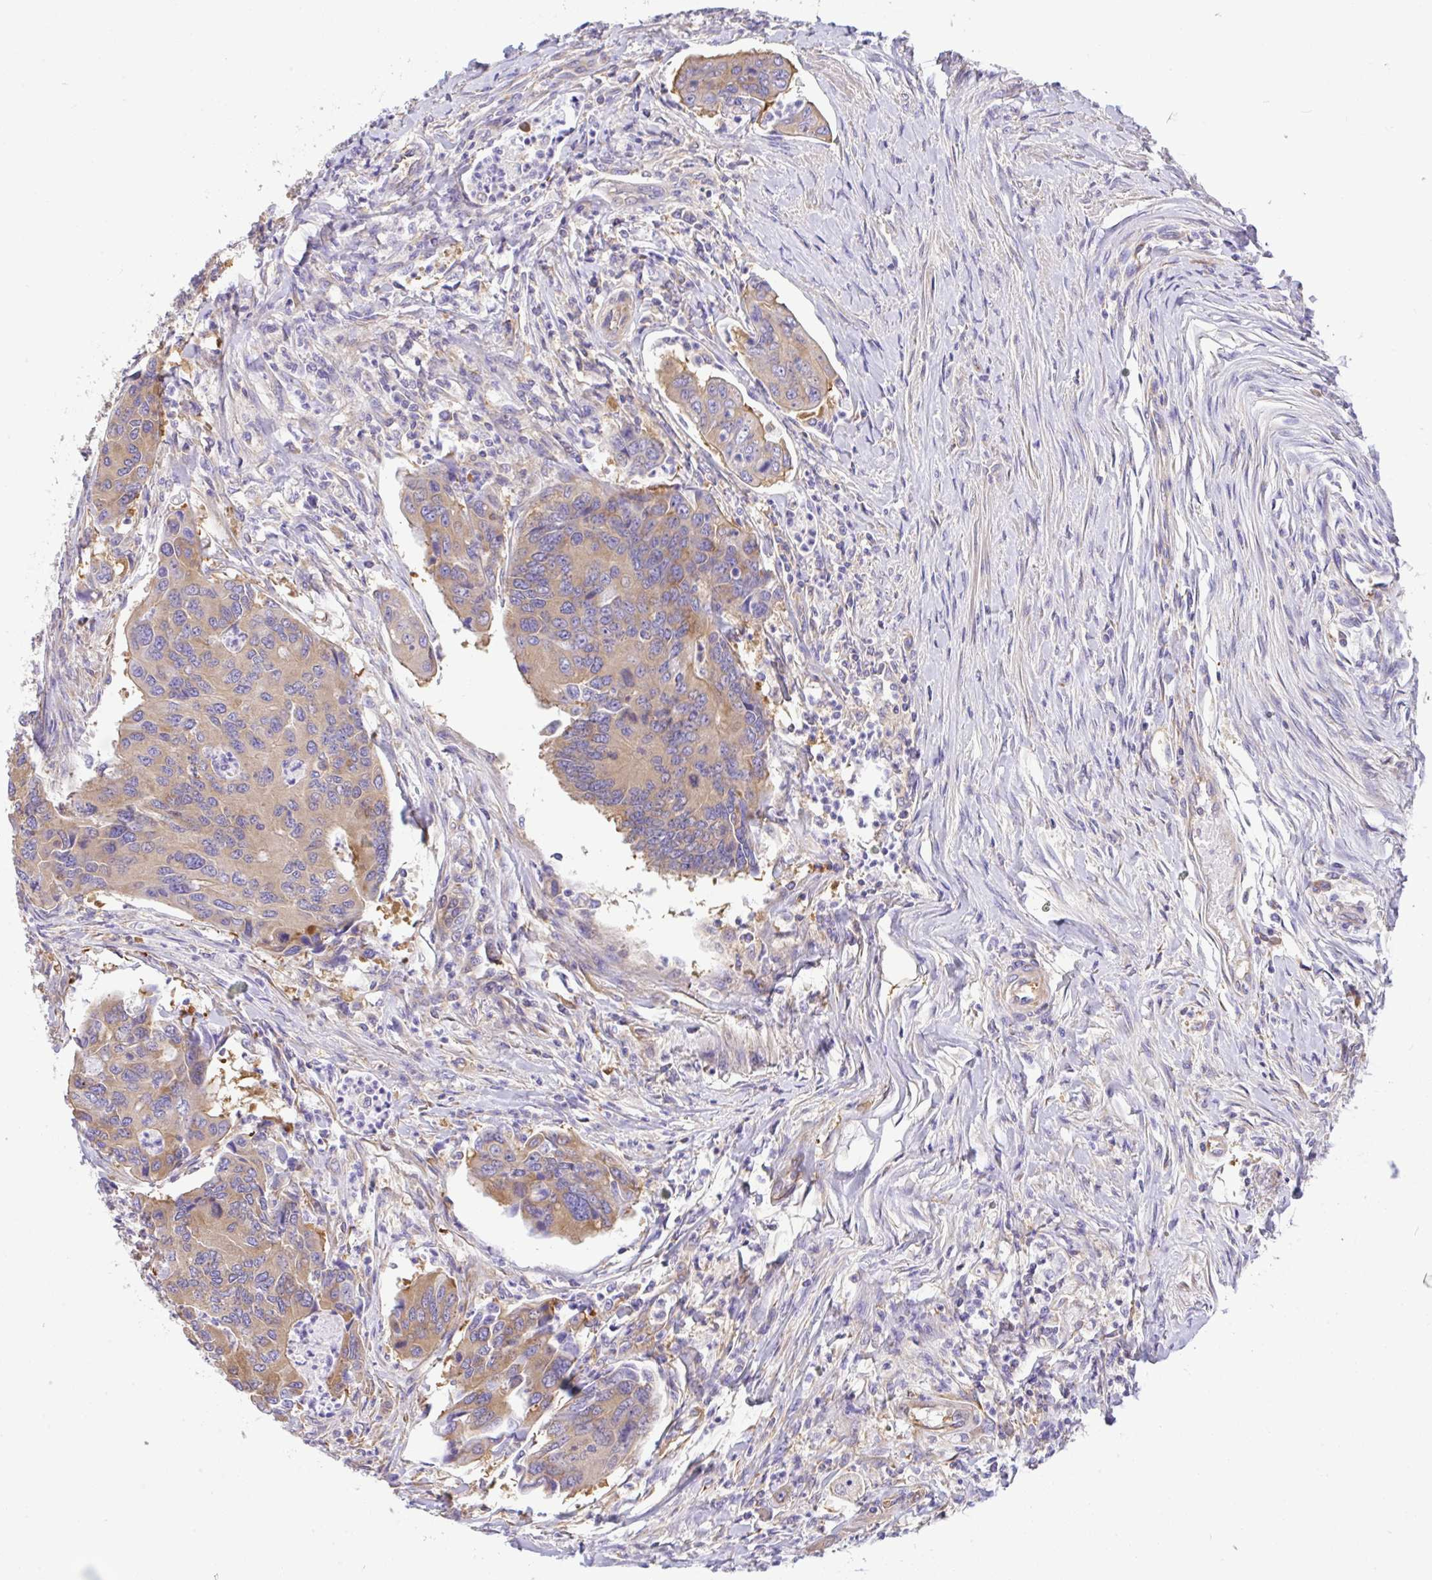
{"staining": {"intensity": "moderate", "quantity": "25%-75%", "location": "cytoplasmic/membranous"}, "tissue": "colorectal cancer", "cell_type": "Tumor cells", "image_type": "cancer", "snomed": [{"axis": "morphology", "description": "Adenocarcinoma, NOS"}, {"axis": "topography", "description": "Colon"}], "caption": "A micrograph of colorectal cancer stained for a protein shows moderate cytoplasmic/membranous brown staining in tumor cells.", "gene": "GFPT2", "patient": {"sex": "female", "age": 67}}